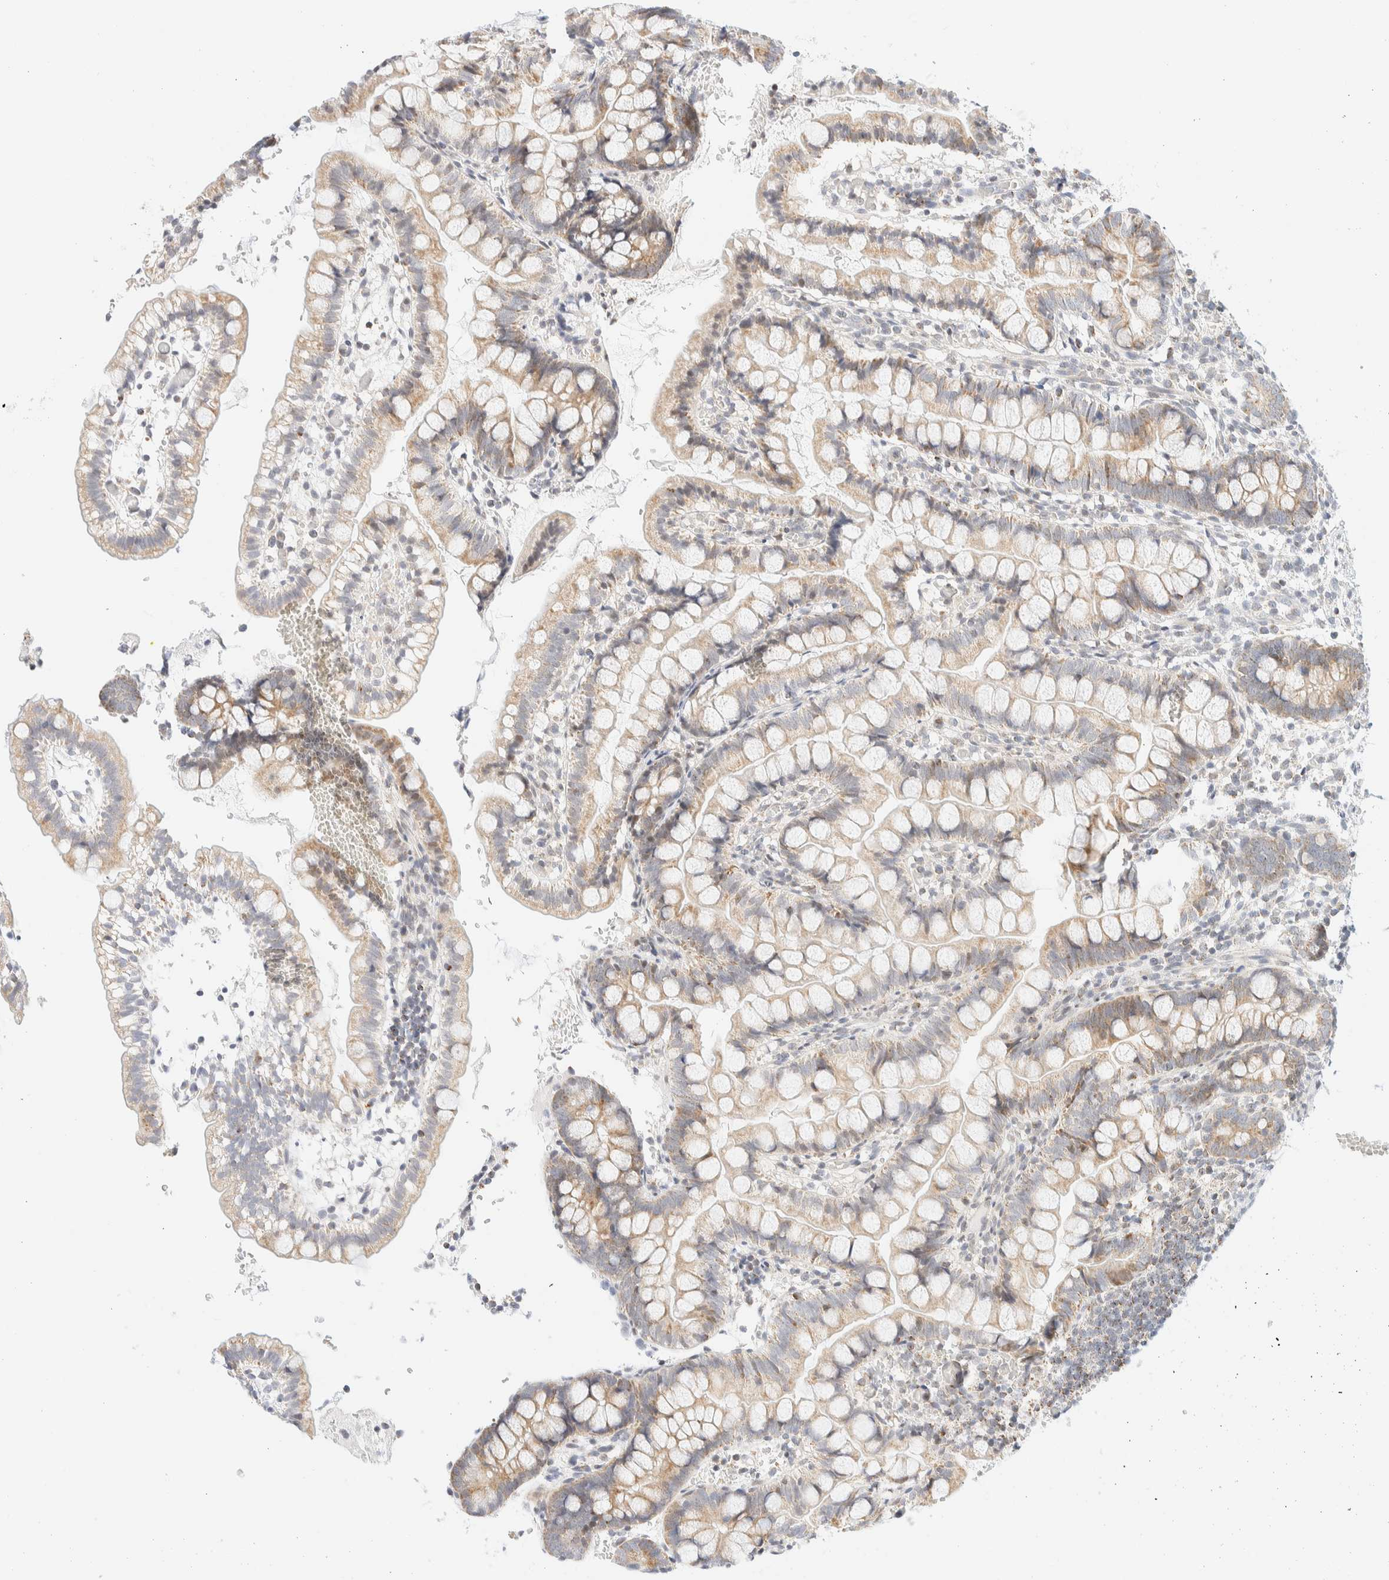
{"staining": {"intensity": "moderate", "quantity": ">75%", "location": "cytoplasmic/membranous"}, "tissue": "small intestine", "cell_type": "Glandular cells", "image_type": "normal", "snomed": [{"axis": "morphology", "description": "Normal tissue, NOS"}, {"axis": "morphology", "description": "Developmental malformation"}, {"axis": "topography", "description": "Small intestine"}], "caption": "IHC (DAB) staining of unremarkable small intestine shows moderate cytoplasmic/membranous protein staining in approximately >75% of glandular cells.", "gene": "PPM1K", "patient": {"sex": "male"}}